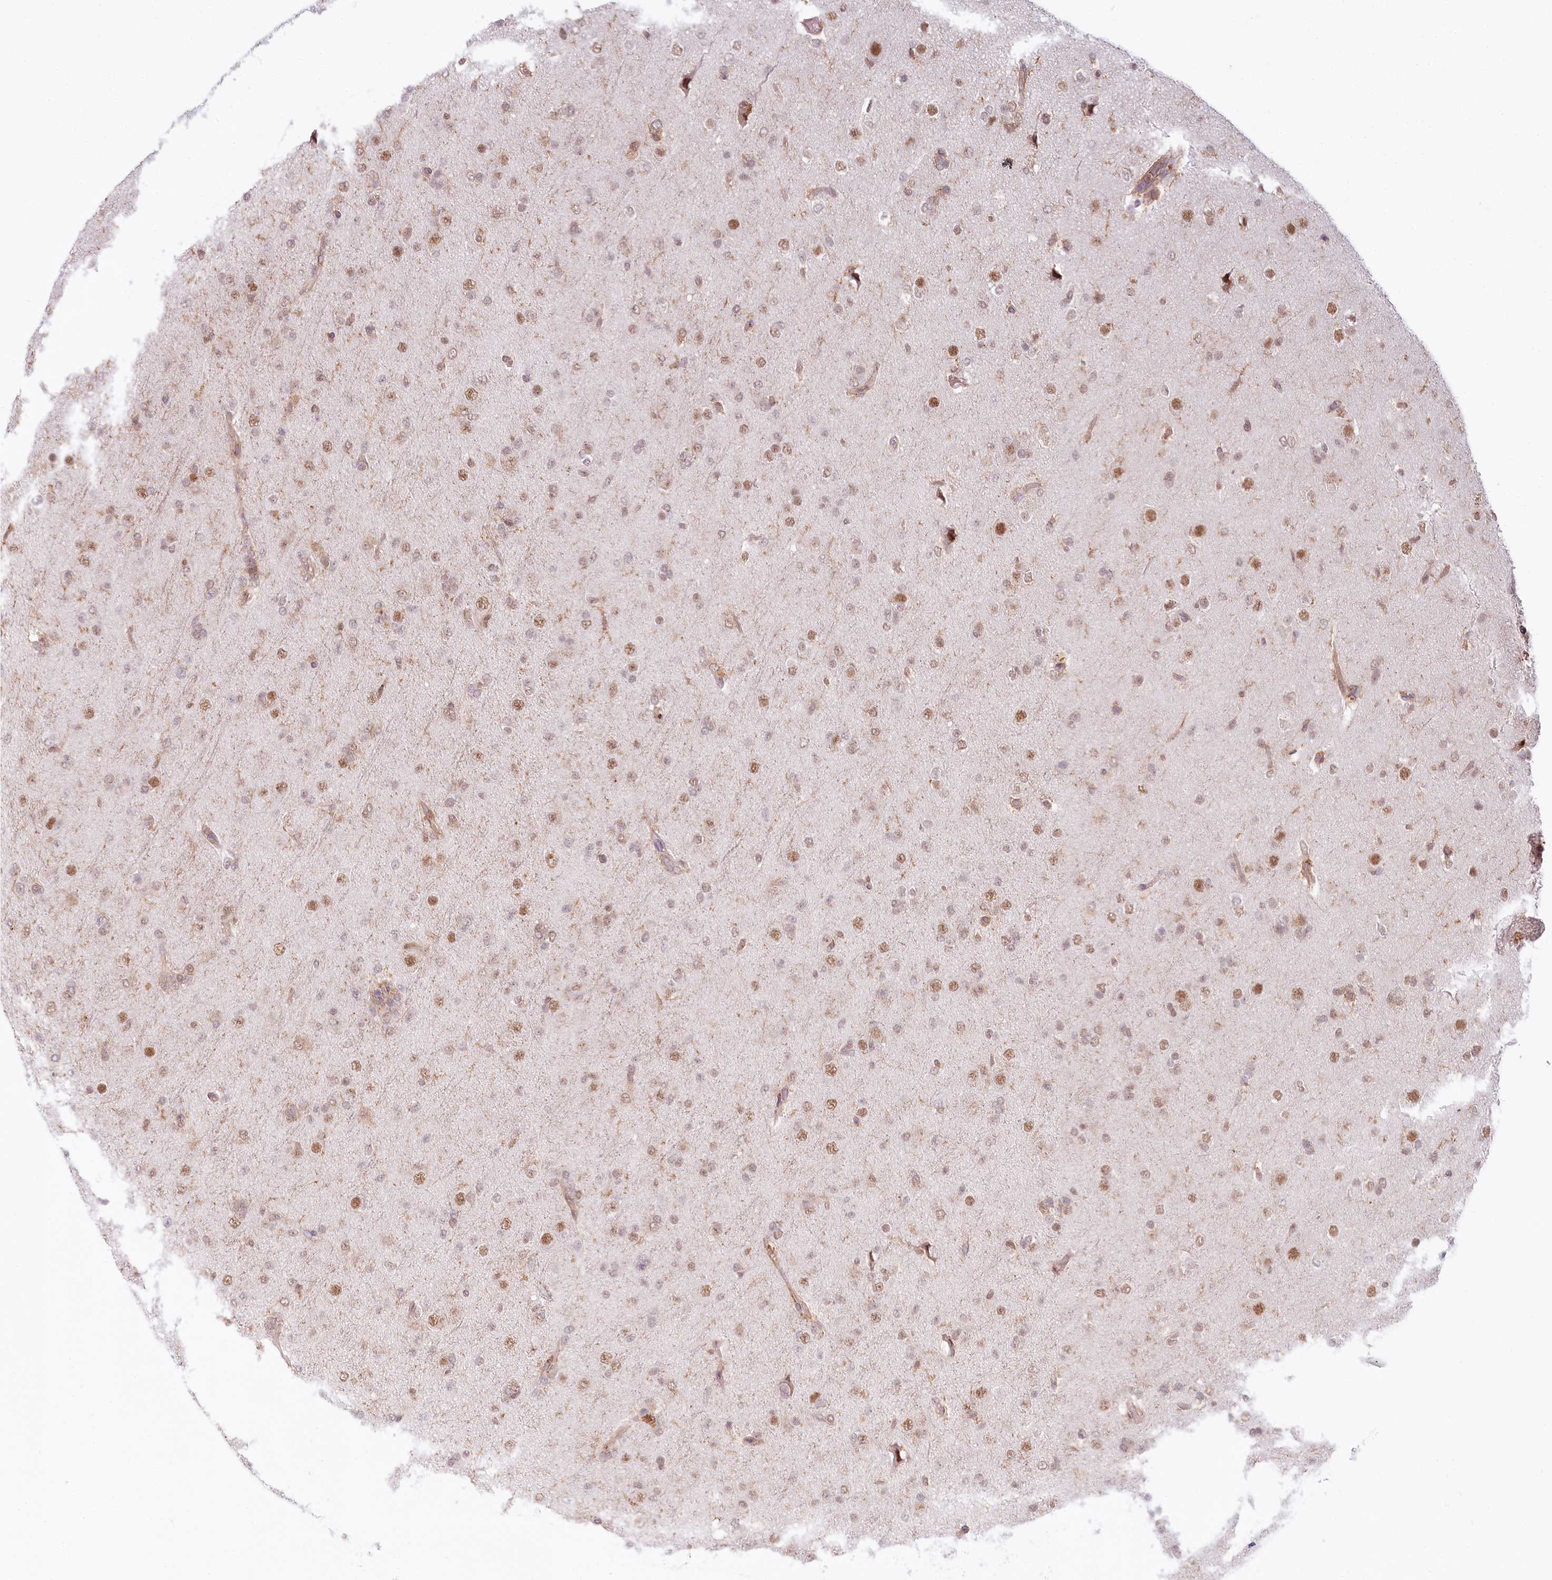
{"staining": {"intensity": "moderate", "quantity": "25%-75%", "location": "nuclear"}, "tissue": "glioma", "cell_type": "Tumor cells", "image_type": "cancer", "snomed": [{"axis": "morphology", "description": "Glioma, malignant, Low grade"}, {"axis": "topography", "description": "Brain"}], "caption": "Immunohistochemistry (DAB) staining of human glioma demonstrates moderate nuclear protein expression in about 25%-75% of tumor cells.", "gene": "TUBGCP2", "patient": {"sex": "male", "age": 65}}